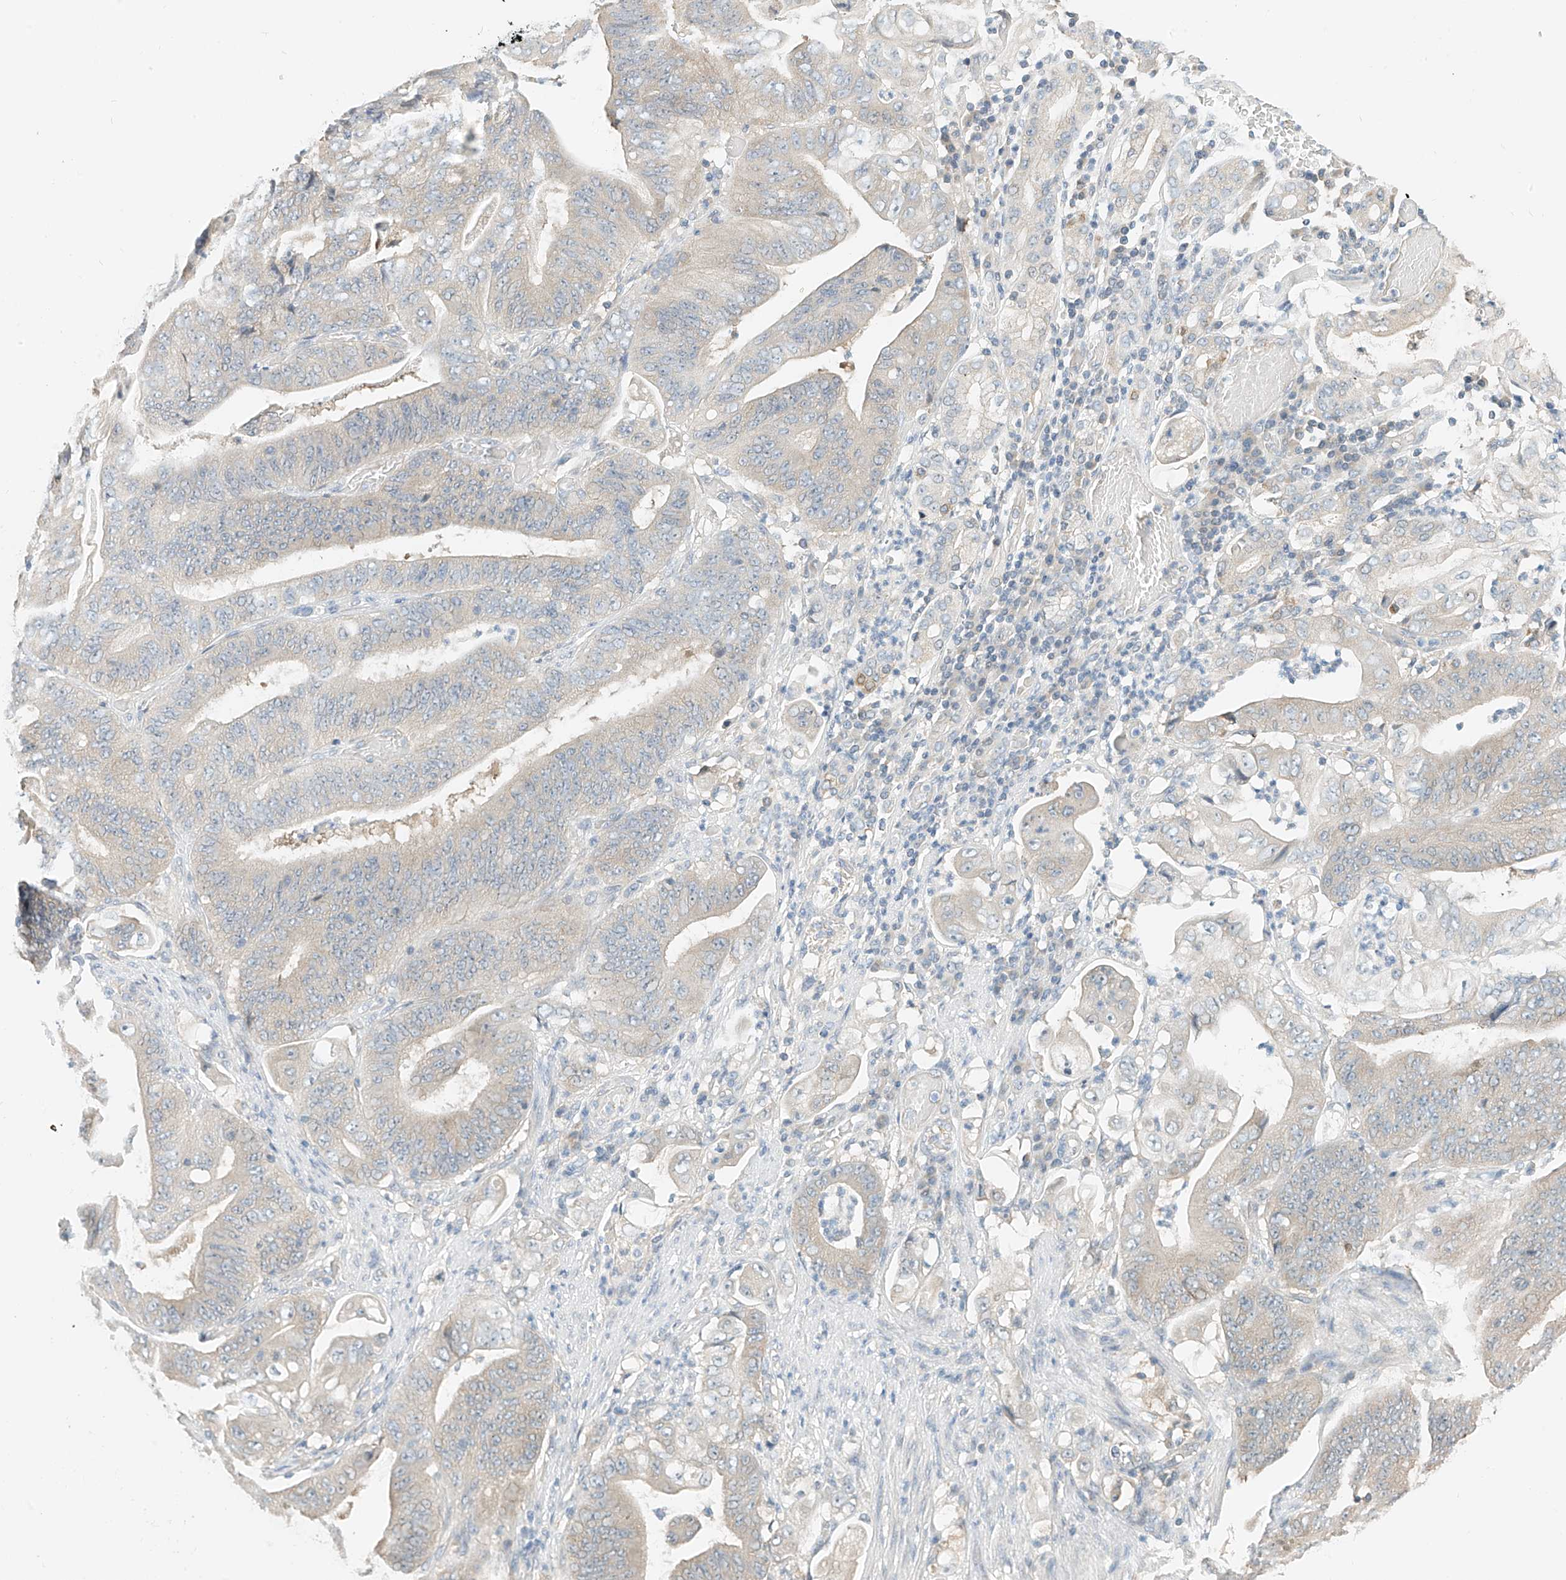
{"staining": {"intensity": "weak", "quantity": "<25%", "location": "cytoplasmic/membranous"}, "tissue": "stomach cancer", "cell_type": "Tumor cells", "image_type": "cancer", "snomed": [{"axis": "morphology", "description": "Adenocarcinoma, NOS"}, {"axis": "topography", "description": "Stomach"}], "caption": "DAB (3,3'-diaminobenzidine) immunohistochemical staining of human adenocarcinoma (stomach) demonstrates no significant staining in tumor cells.", "gene": "PPA2", "patient": {"sex": "female", "age": 73}}